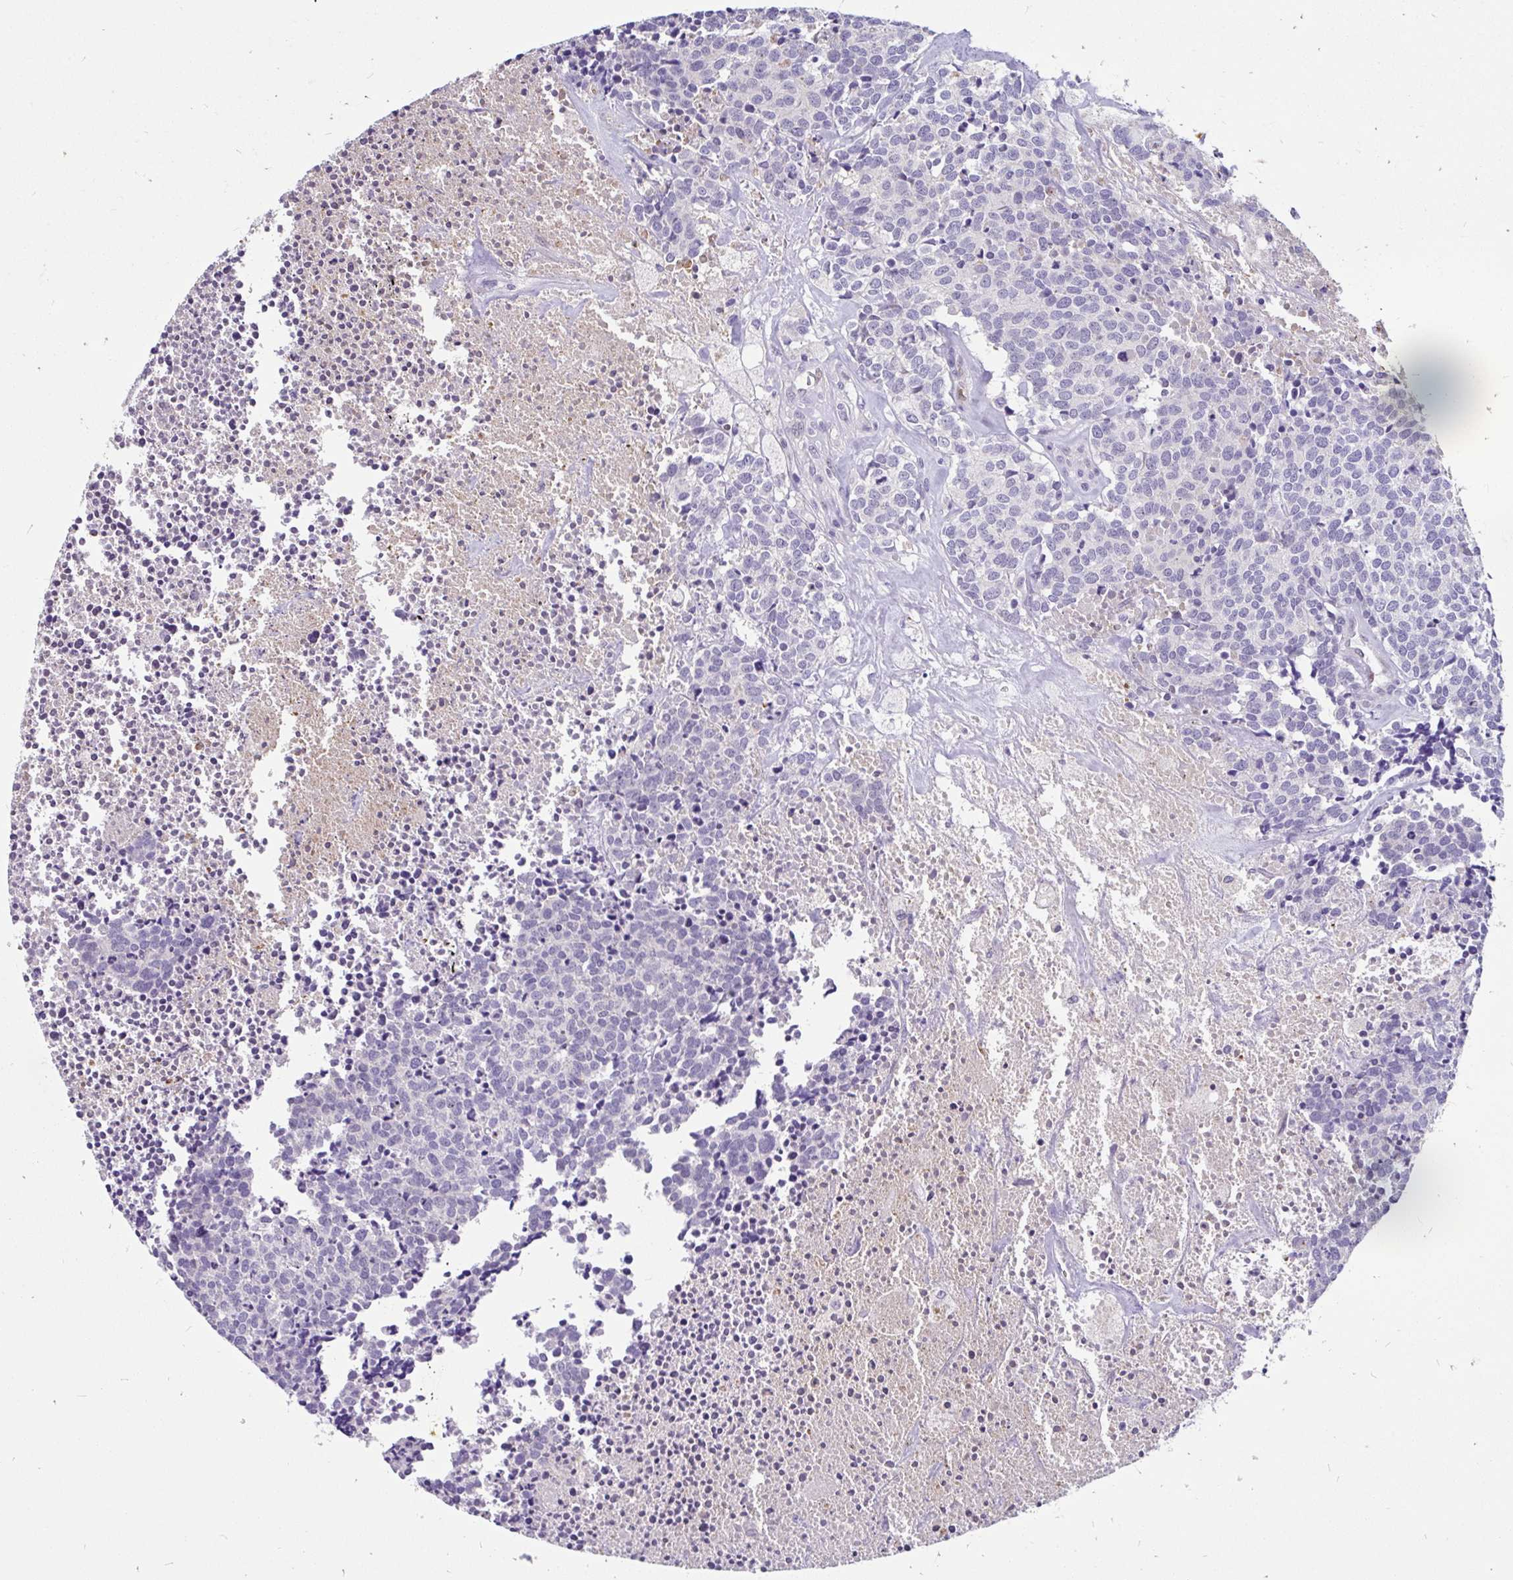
{"staining": {"intensity": "negative", "quantity": "none", "location": "none"}, "tissue": "carcinoid", "cell_type": "Tumor cells", "image_type": "cancer", "snomed": [{"axis": "morphology", "description": "Carcinoid, malignant, NOS"}, {"axis": "topography", "description": "Skin"}], "caption": "Immunohistochemistry (IHC) photomicrograph of carcinoid (malignant) stained for a protein (brown), which reveals no expression in tumor cells.", "gene": "KIAA2013", "patient": {"sex": "female", "age": 79}}